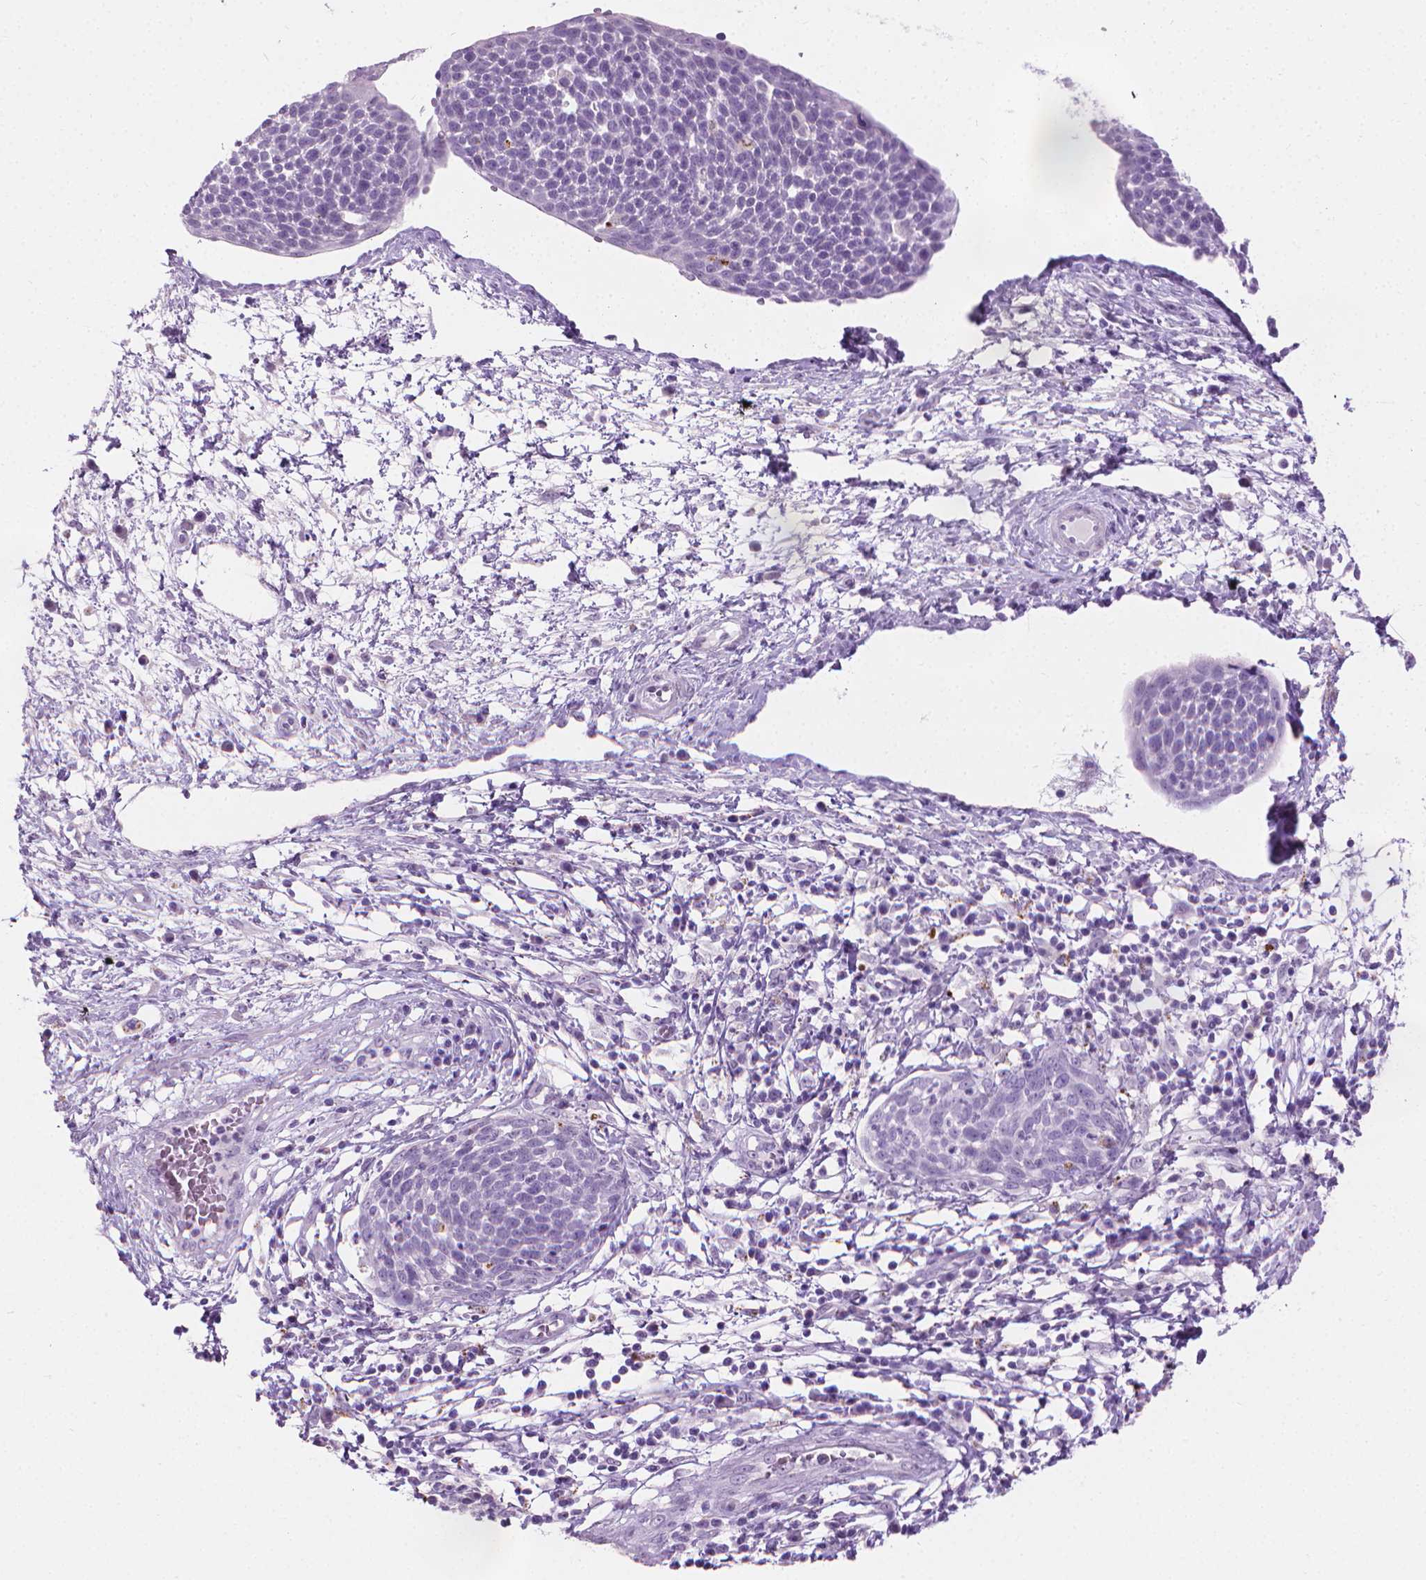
{"staining": {"intensity": "negative", "quantity": "none", "location": "none"}, "tissue": "cervical cancer", "cell_type": "Tumor cells", "image_type": "cancer", "snomed": [{"axis": "morphology", "description": "Squamous cell carcinoma, NOS"}, {"axis": "topography", "description": "Cervix"}], "caption": "Immunohistochemical staining of cervical cancer (squamous cell carcinoma) exhibits no significant positivity in tumor cells. Nuclei are stained in blue.", "gene": "CFAP52", "patient": {"sex": "female", "age": 34}}